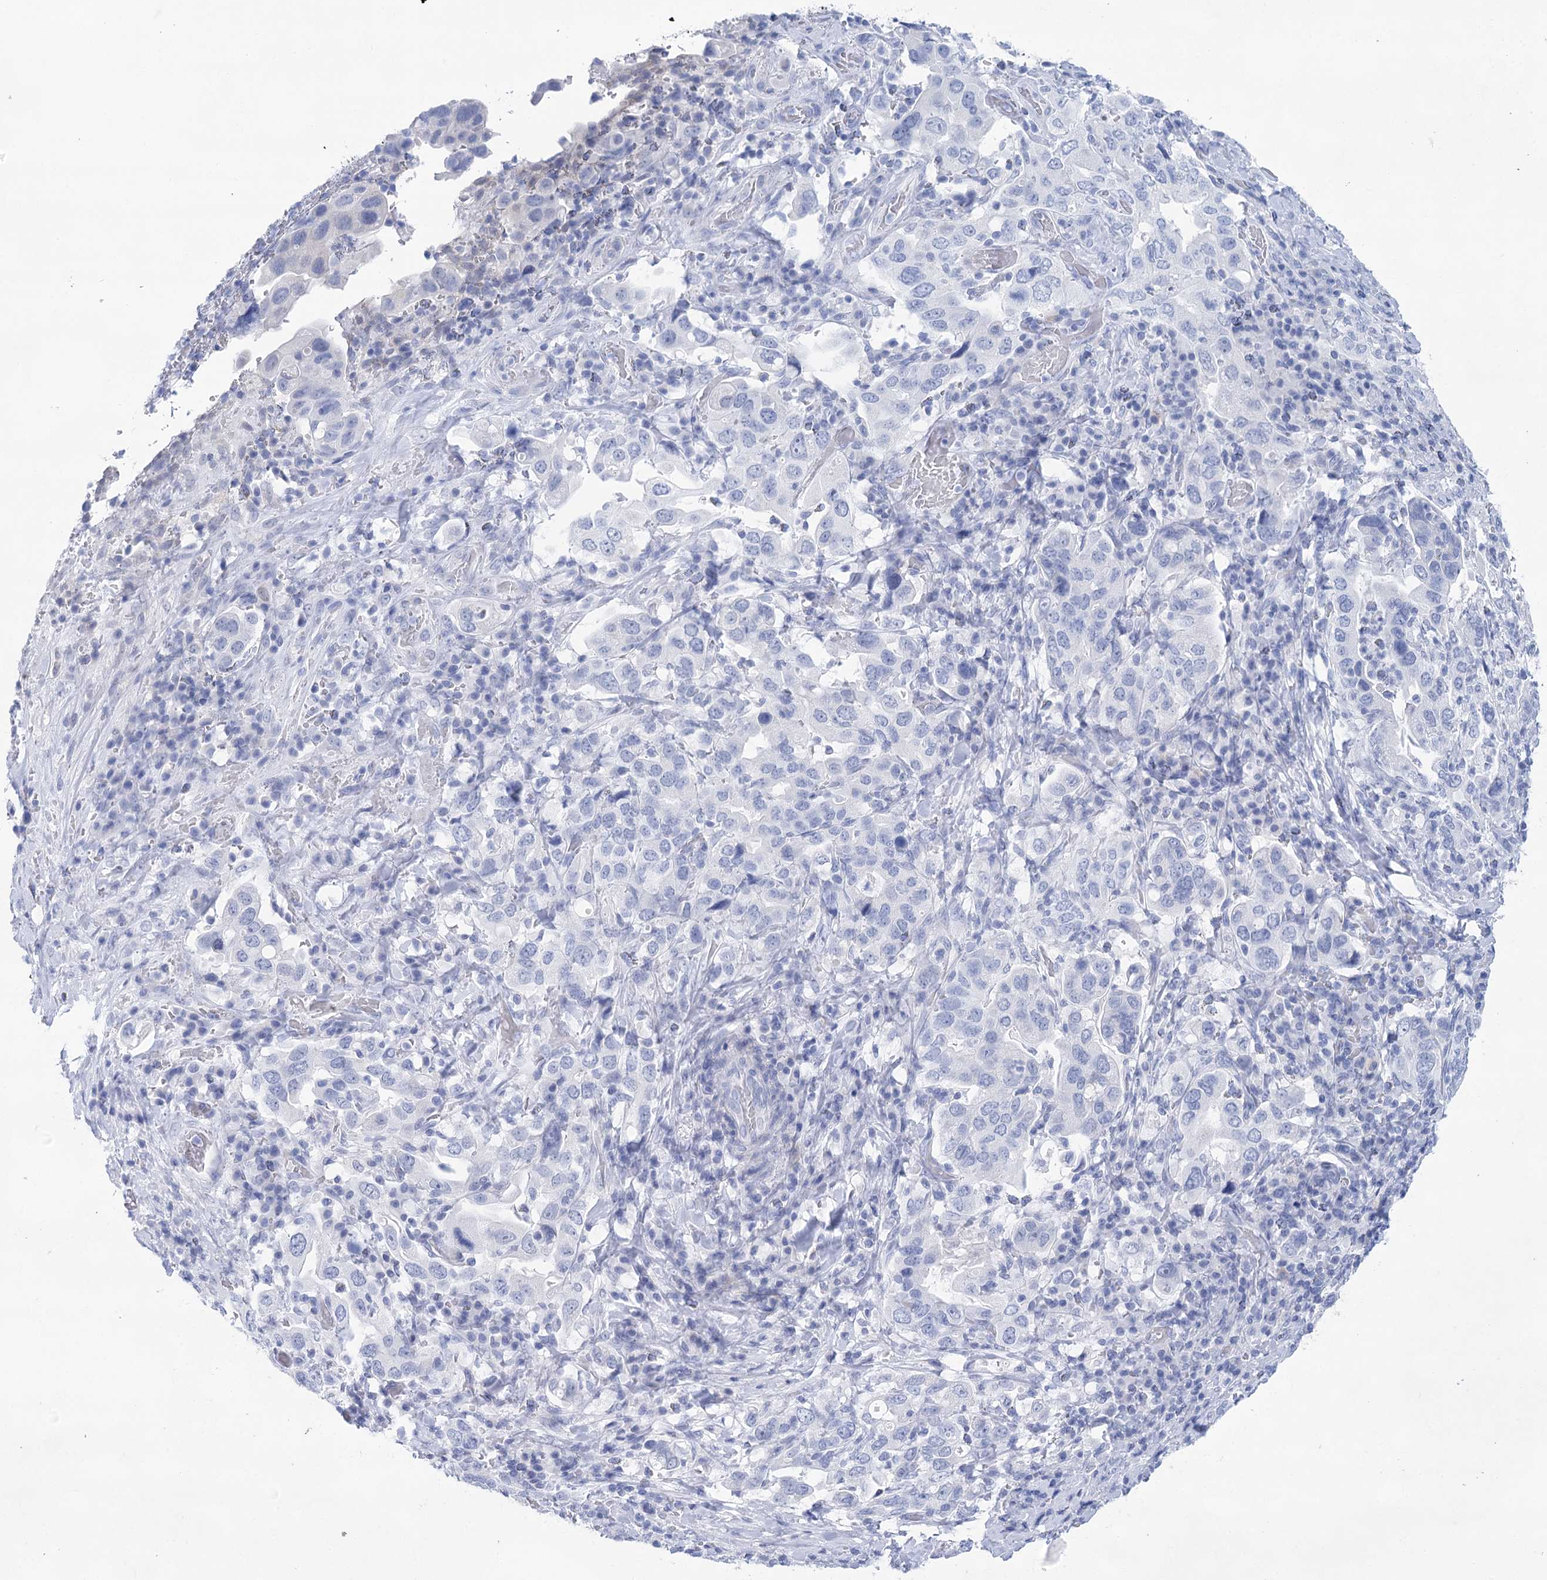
{"staining": {"intensity": "negative", "quantity": "none", "location": "none"}, "tissue": "stomach cancer", "cell_type": "Tumor cells", "image_type": "cancer", "snomed": [{"axis": "morphology", "description": "Adenocarcinoma, NOS"}, {"axis": "topography", "description": "Stomach, upper"}], "caption": "Immunohistochemistry image of human stomach adenocarcinoma stained for a protein (brown), which displays no staining in tumor cells. The staining is performed using DAB (3,3'-diaminobenzidine) brown chromogen with nuclei counter-stained in using hematoxylin.", "gene": "LALBA", "patient": {"sex": "male", "age": 62}}